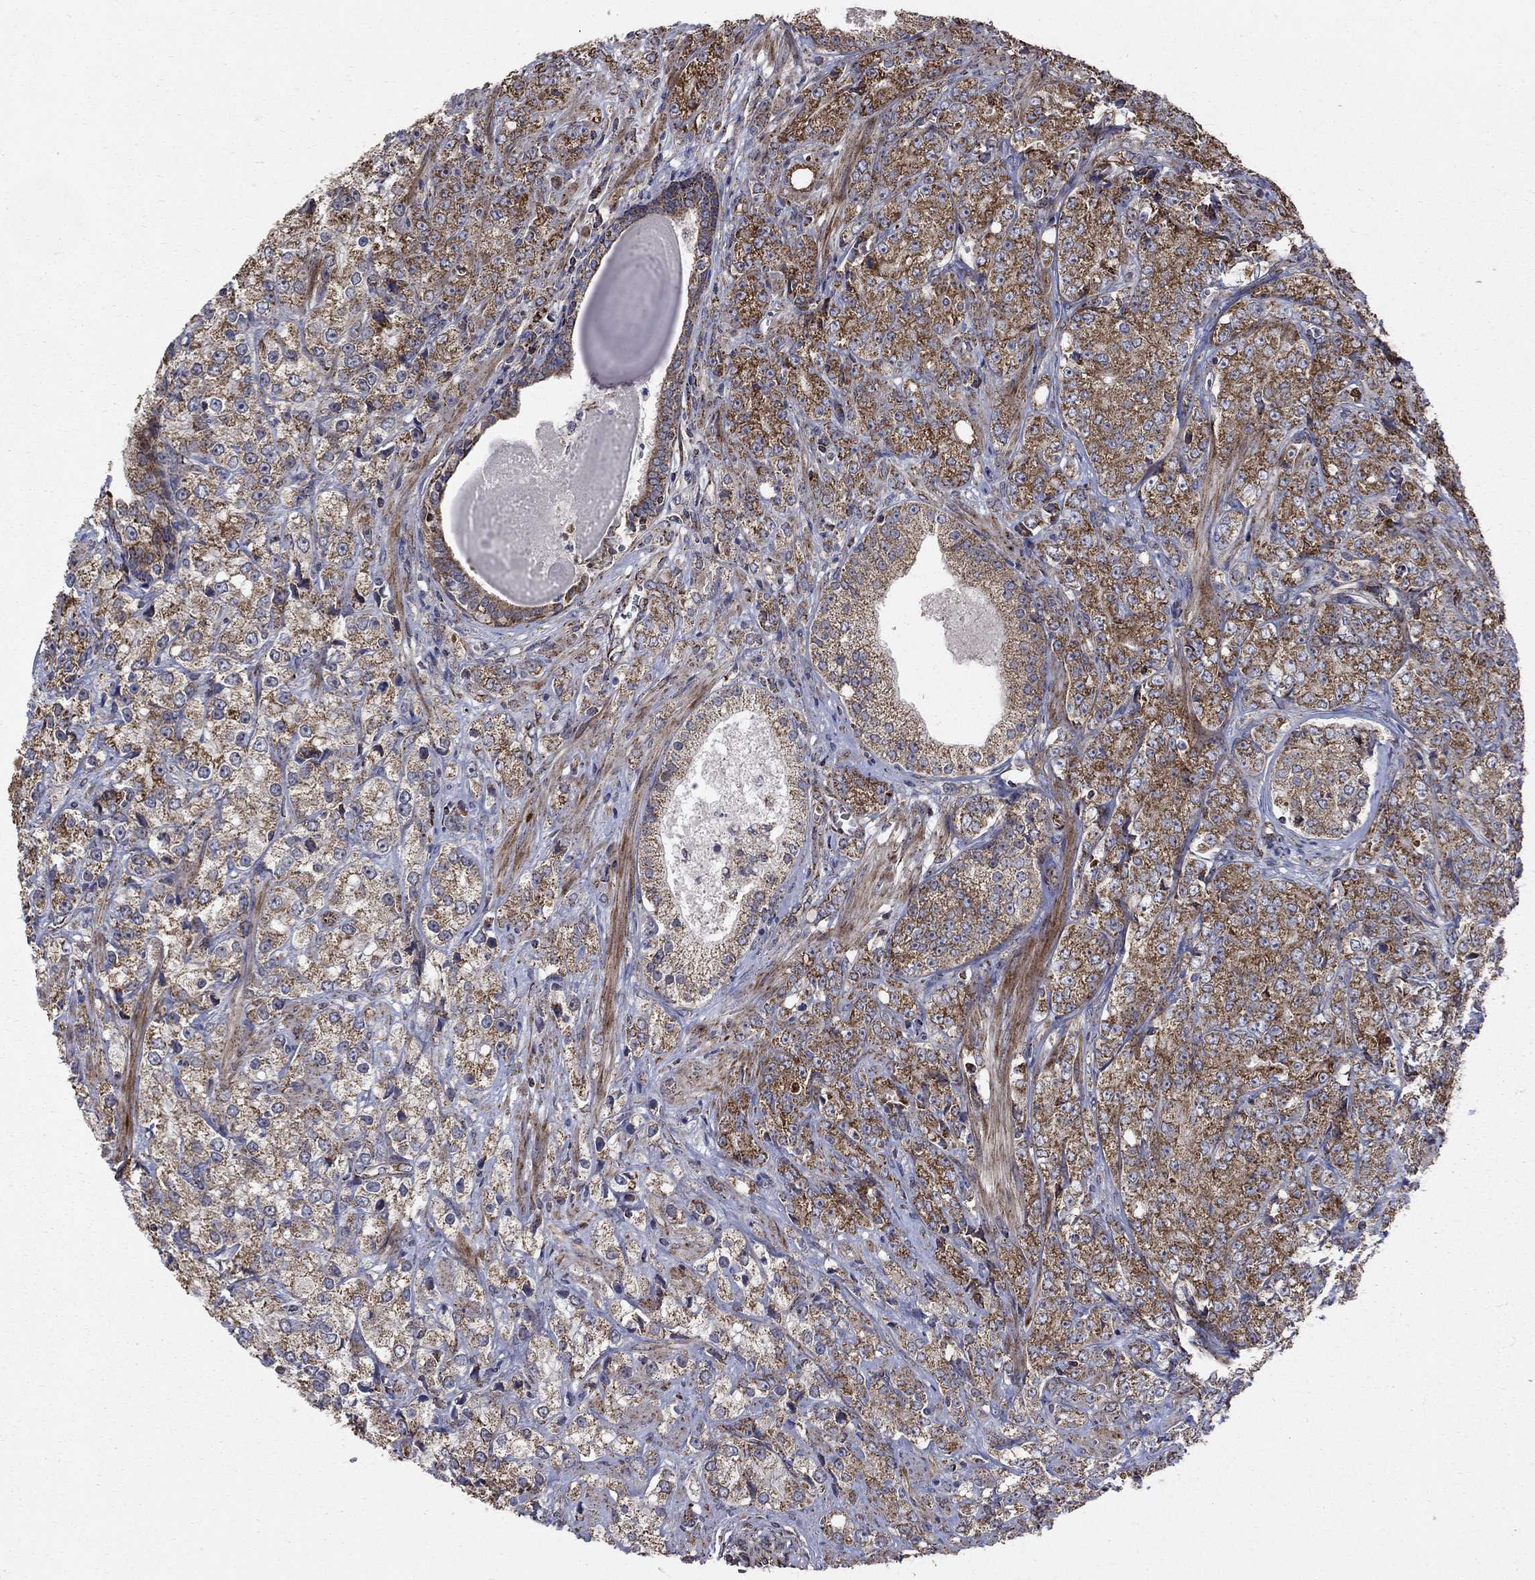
{"staining": {"intensity": "strong", "quantity": "<25%", "location": "cytoplasmic/membranous"}, "tissue": "prostate cancer", "cell_type": "Tumor cells", "image_type": "cancer", "snomed": [{"axis": "morphology", "description": "Adenocarcinoma, NOS"}, {"axis": "topography", "description": "Prostate and seminal vesicle, NOS"}, {"axis": "topography", "description": "Prostate"}], "caption": "Prostate adenocarcinoma stained with a protein marker shows strong staining in tumor cells.", "gene": "NDUFS8", "patient": {"sex": "male", "age": 68}}